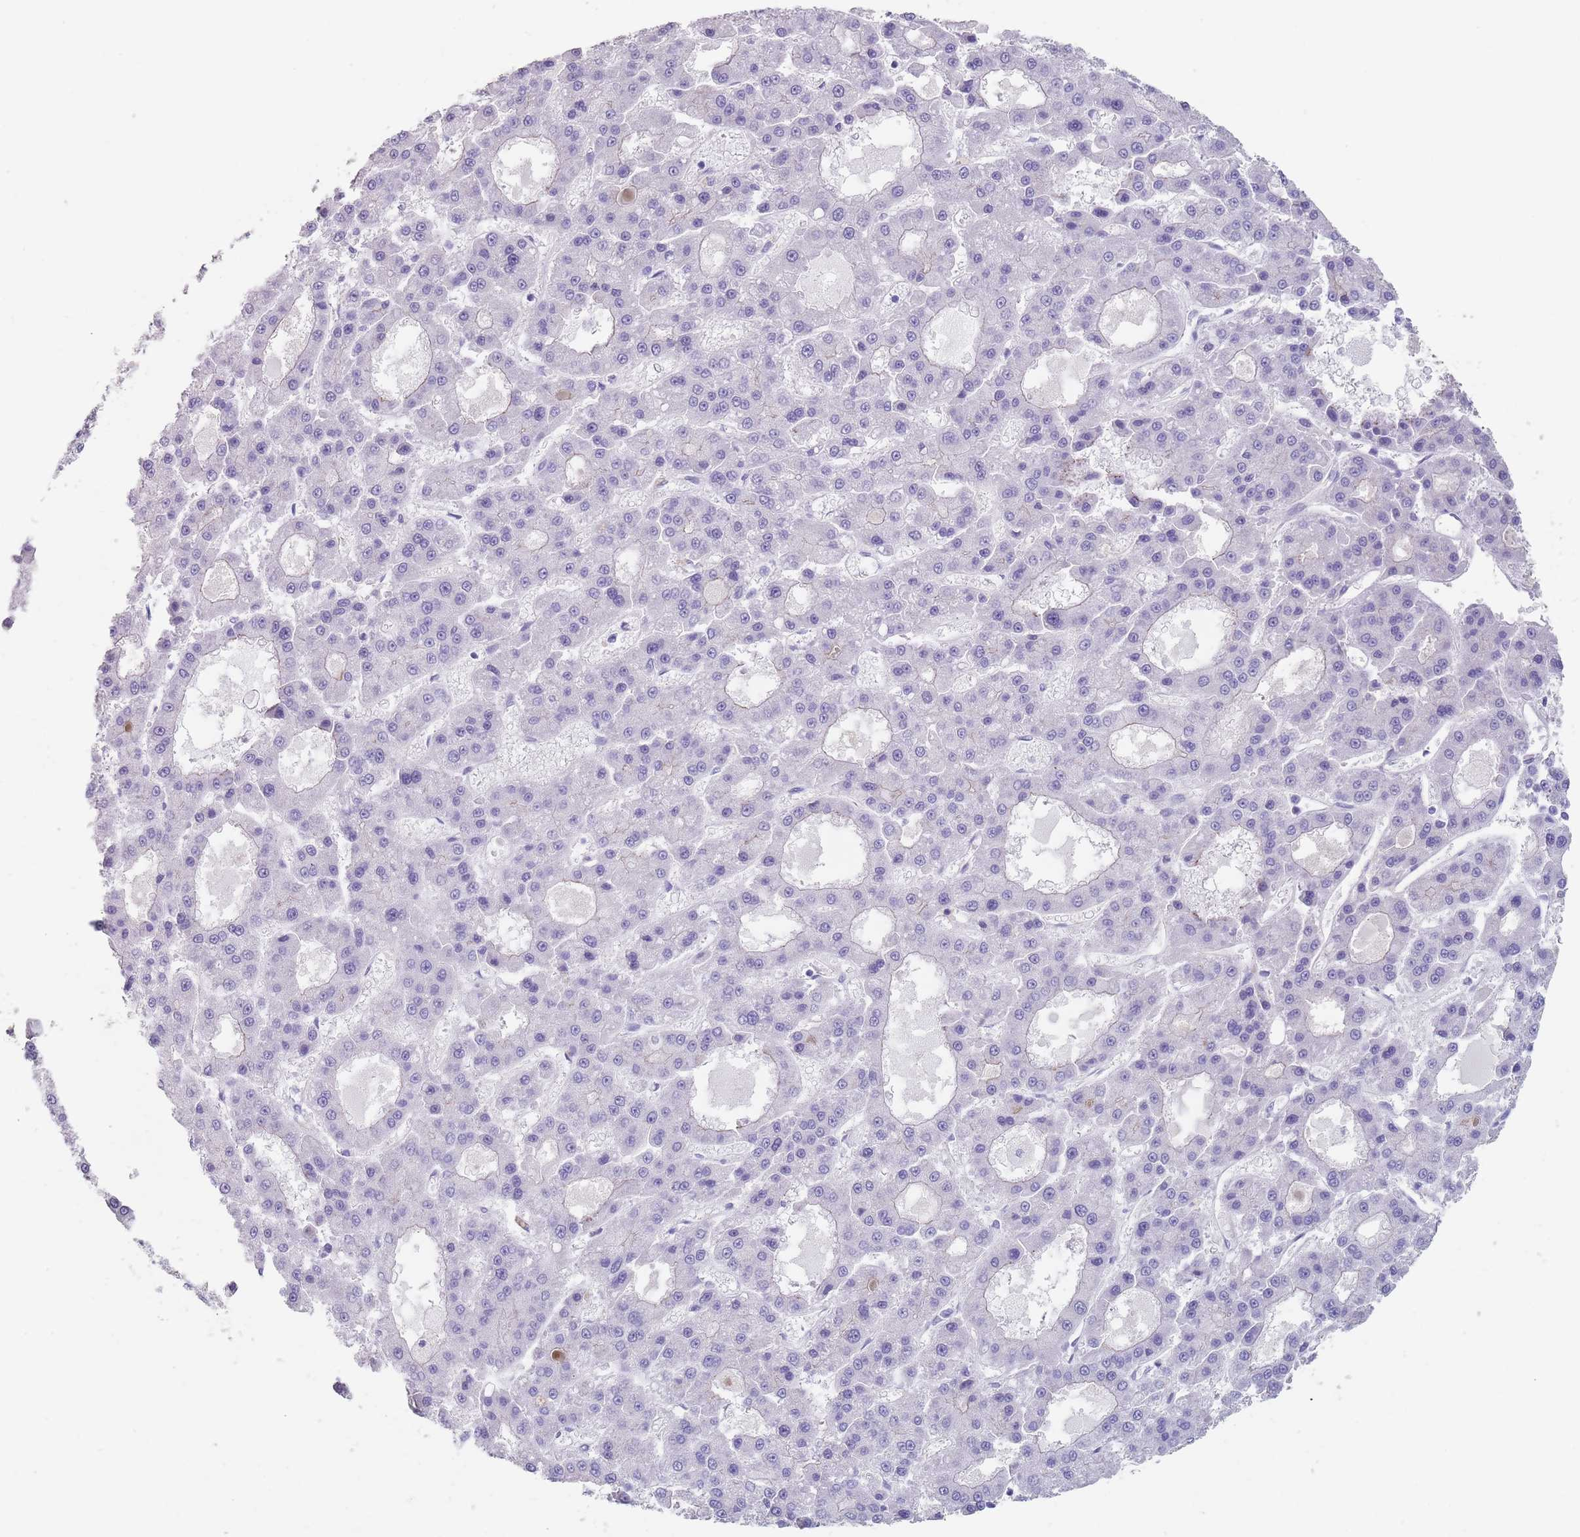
{"staining": {"intensity": "negative", "quantity": "none", "location": "none"}, "tissue": "liver cancer", "cell_type": "Tumor cells", "image_type": "cancer", "snomed": [{"axis": "morphology", "description": "Carcinoma, Hepatocellular, NOS"}, {"axis": "topography", "description": "Liver"}], "caption": "An immunohistochemistry (IHC) photomicrograph of liver cancer is shown. There is no staining in tumor cells of liver cancer.", "gene": "OR5A2", "patient": {"sex": "male", "age": 70}}